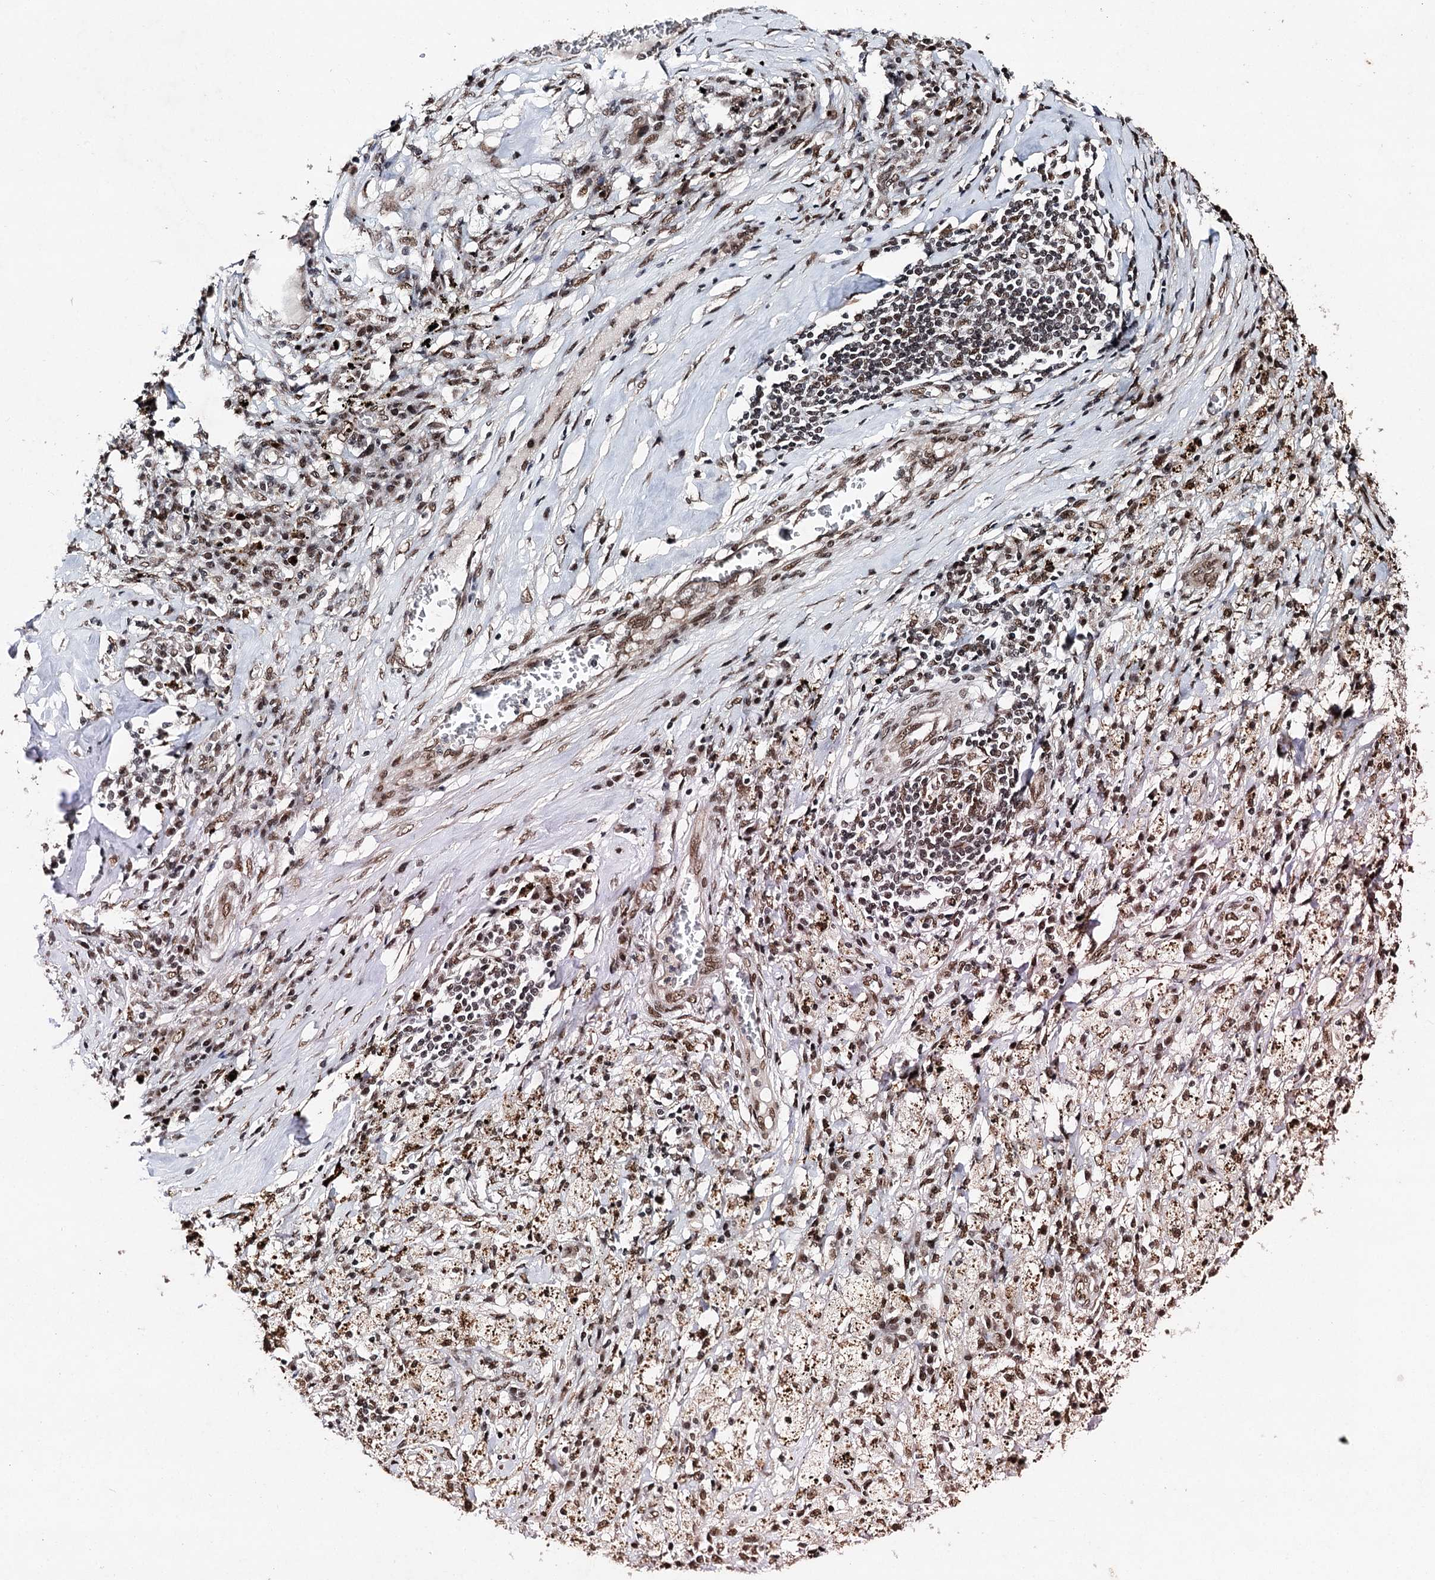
{"staining": {"intensity": "moderate", "quantity": ">75%", "location": "nuclear"}, "tissue": "lung cancer", "cell_type": "Tumor cells", "image_type": "cancer", "snomed": [{"axis": "morphology", "description": "Squamous cell carcinoma, NOS"}, {"axis": "topography", "description": "Lung"}], "caption": "A medium amount of moderate nuclear positivity is seen in about >75% of tumor cells in lung cancer (squamous cell carcinoma) tissue. The protein of interest is shown in brown color, while the nuclei are stained blue.", "gene": "MATR3", "patient": {"sex": "female", "age": 63}}